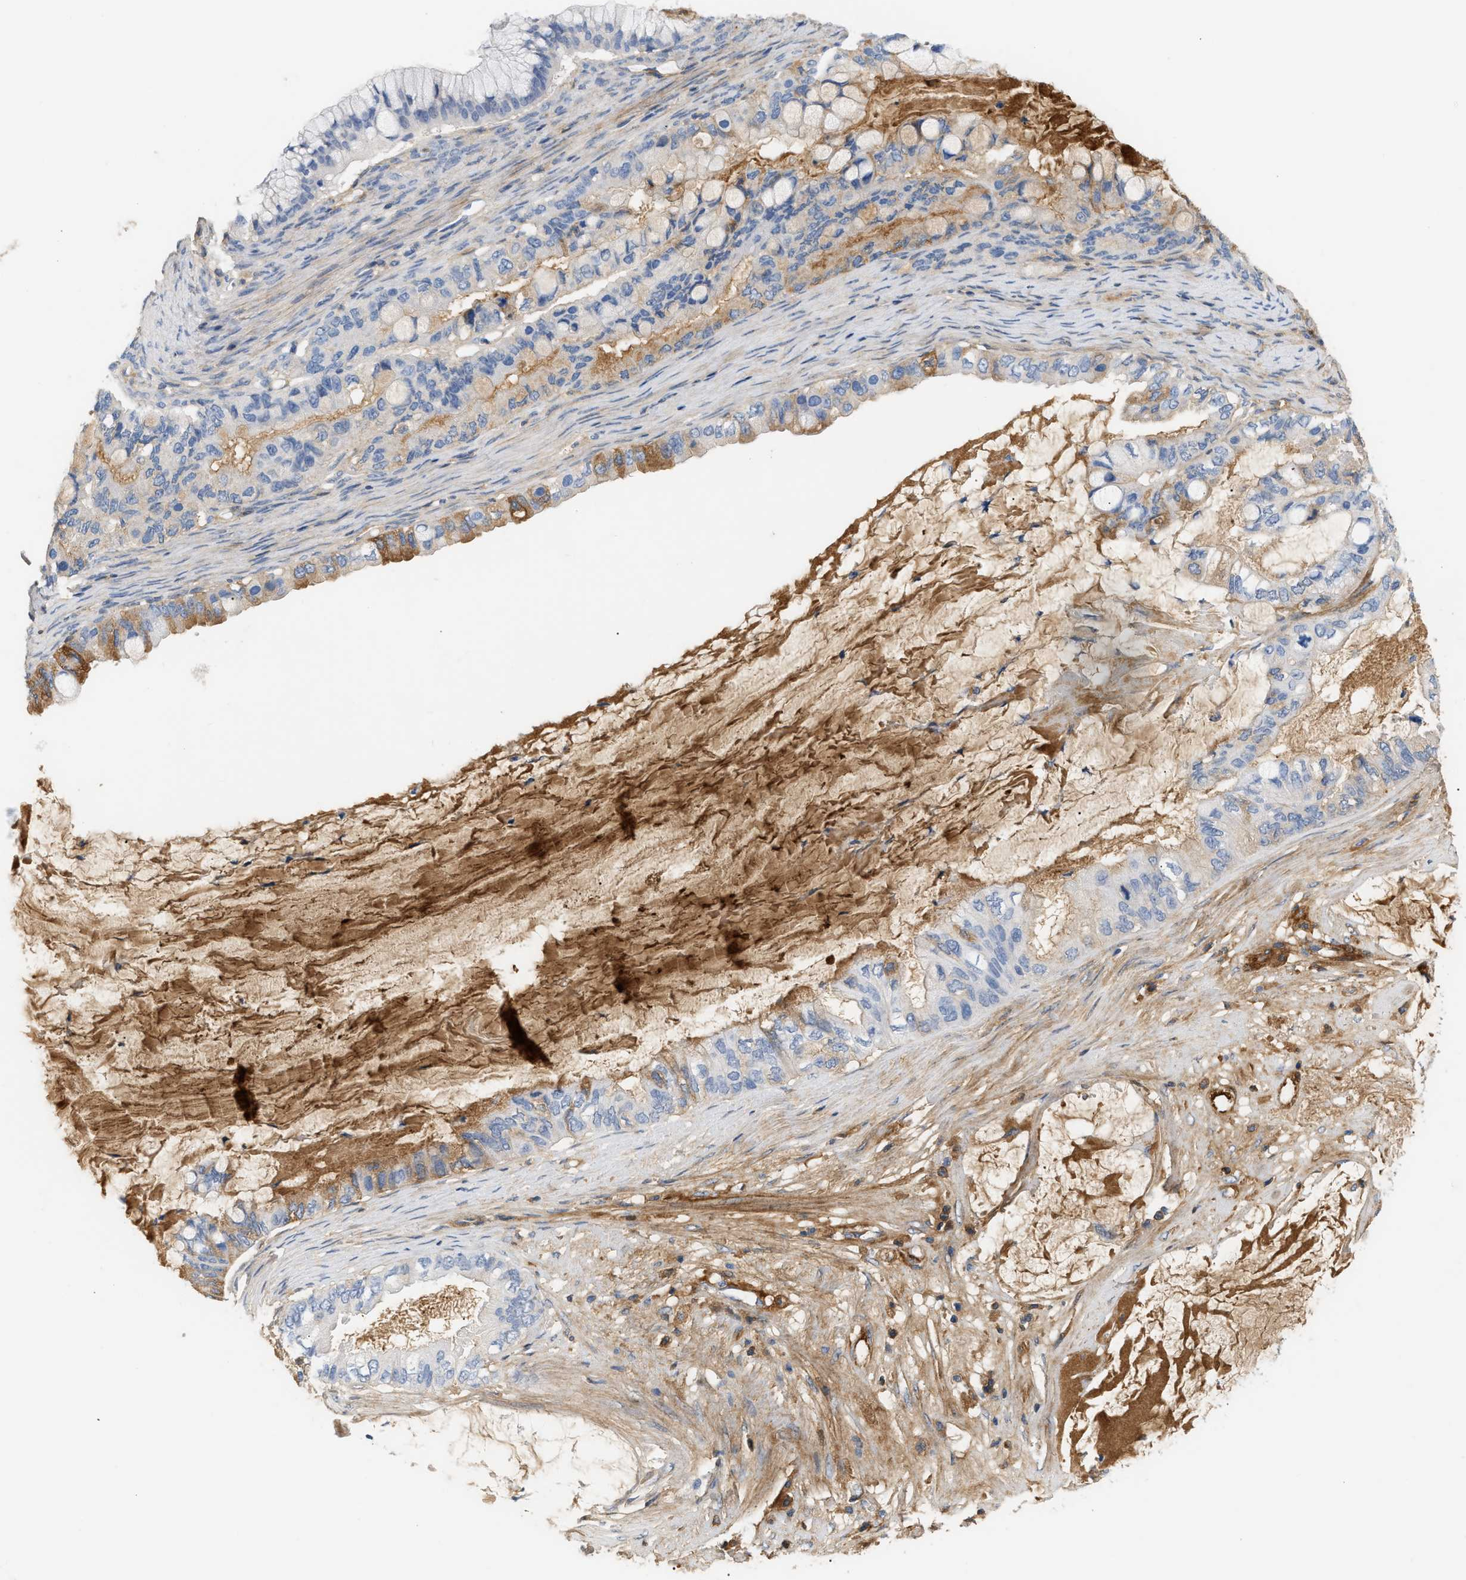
{"staining": {"intensity": "moderate", "quantity": "<25%", "location": "cytoplasmic/membranous"}, "tissue": "ovarian cancer", "cell_type": "Tumor cells", "image_type": "cancer", "snomed": [{"axis": "morphology", "description": "Cystadenocarcinoma, mucinous, NOS"}, {"axis": "topography", "description": "Ovary"}], "caption": "Immunohistochemical staining of human mucinous cystadenocarcinoma (ovarian) demonstrates low levels of moderate cytoplasmic/membranous protein staining in approximately <25% of tumor cells.", "gene": "CFH", "patient": {"sex": "female", "age": 80}}